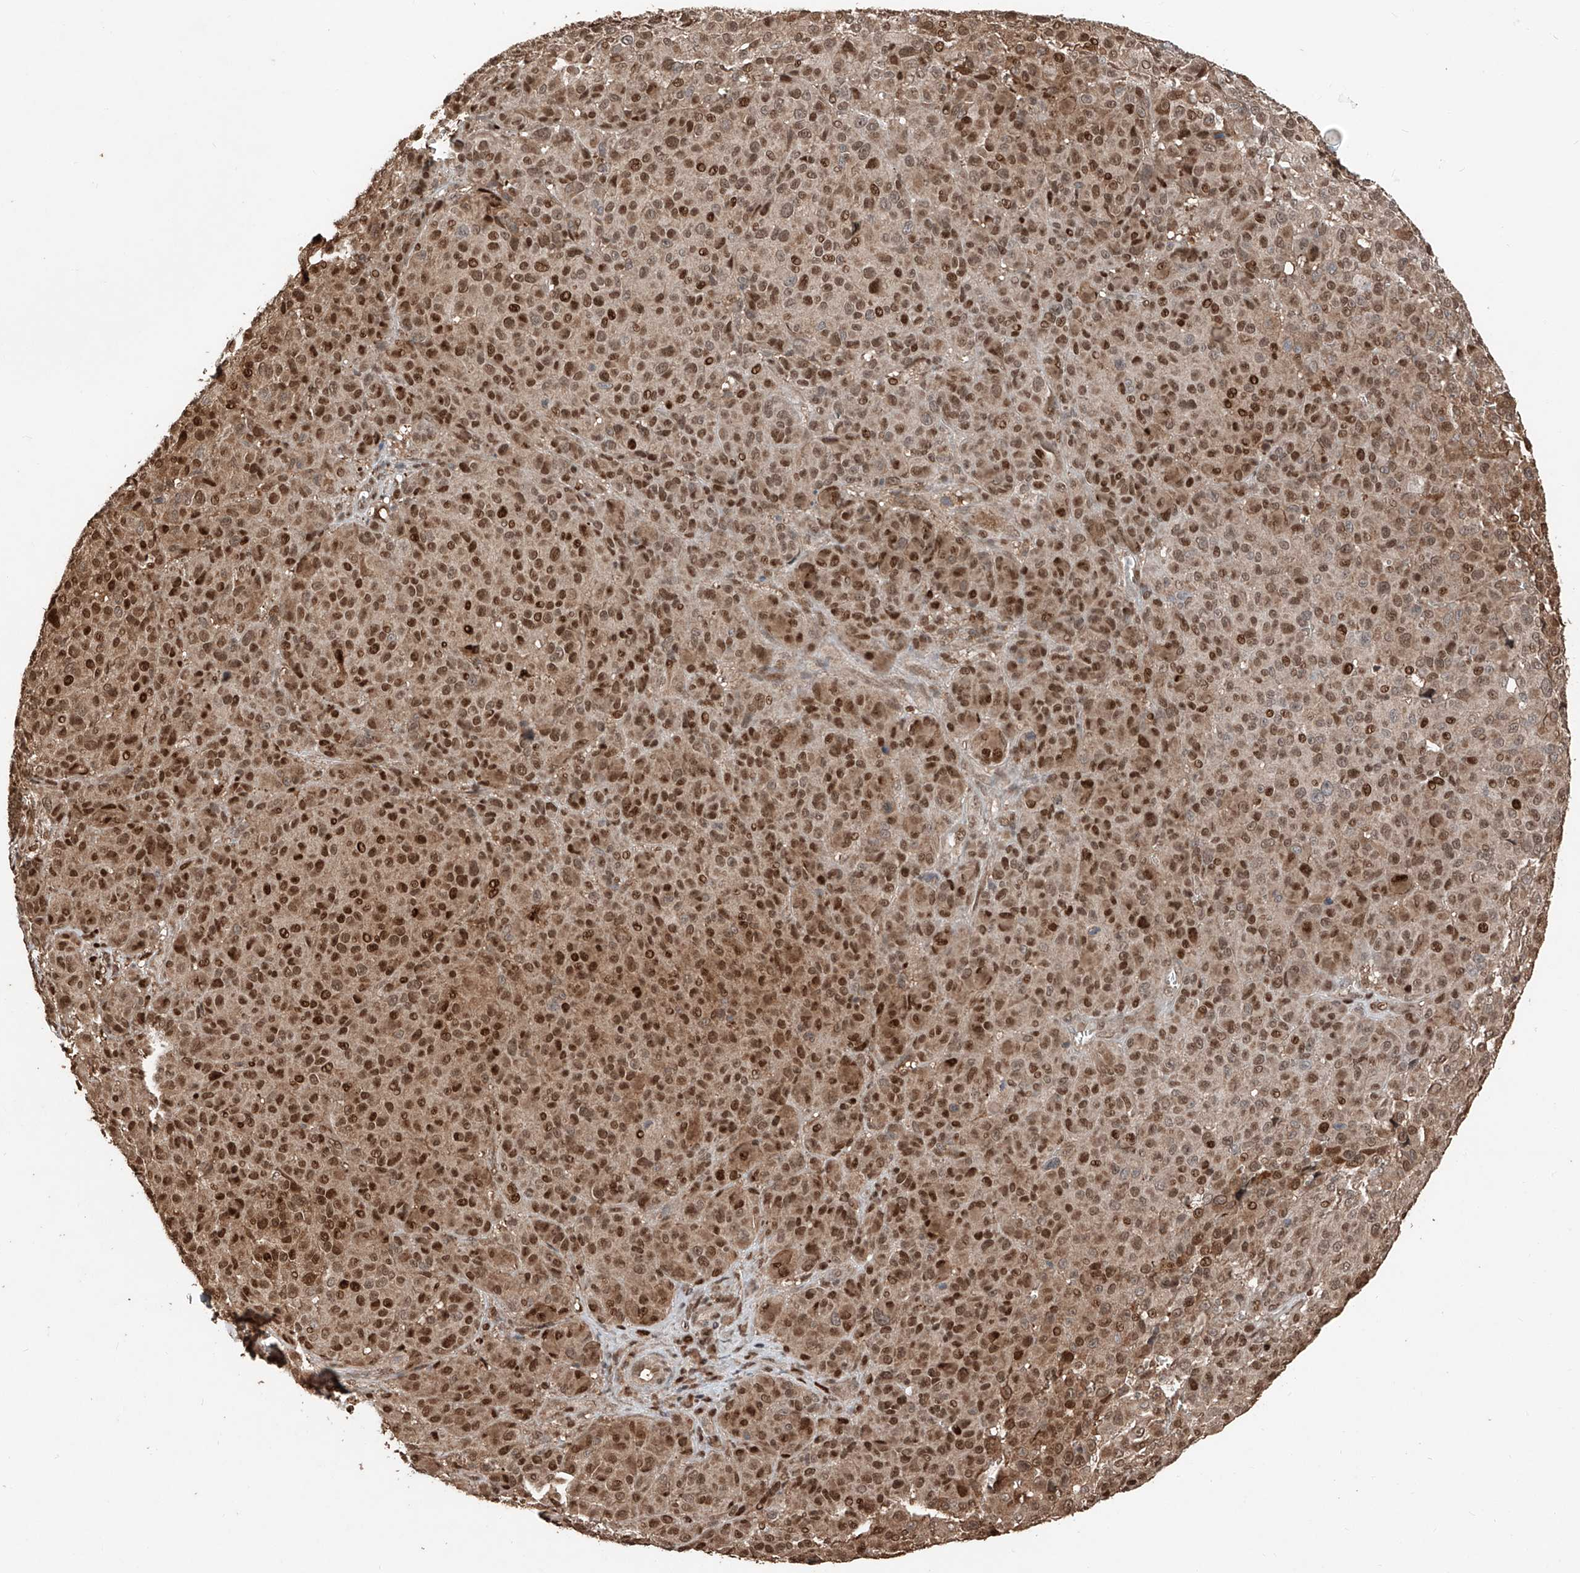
{"staining": {"intensity": "moderate", "quantity": ">75%", "location": "cytoplasmic/membranous,nuclear"}, "tissue": "melanoma", "cell_type": "Tumor cells", "image_type": "cancer", "snomed": [{"axis": "morphology", "description": "Malignant melanoma, NOS"}, {"axis": "topography", "description": "Skin"}], "caption": "About >75% of tumor cells in malignant melanoma demonstrate moderate cytoplasmic/membranous and nuclear protein positivity as visualized by brown immunohistochemical staining.", "gene": "RMND1", "patient": {"sex": "male", "age": 73}}